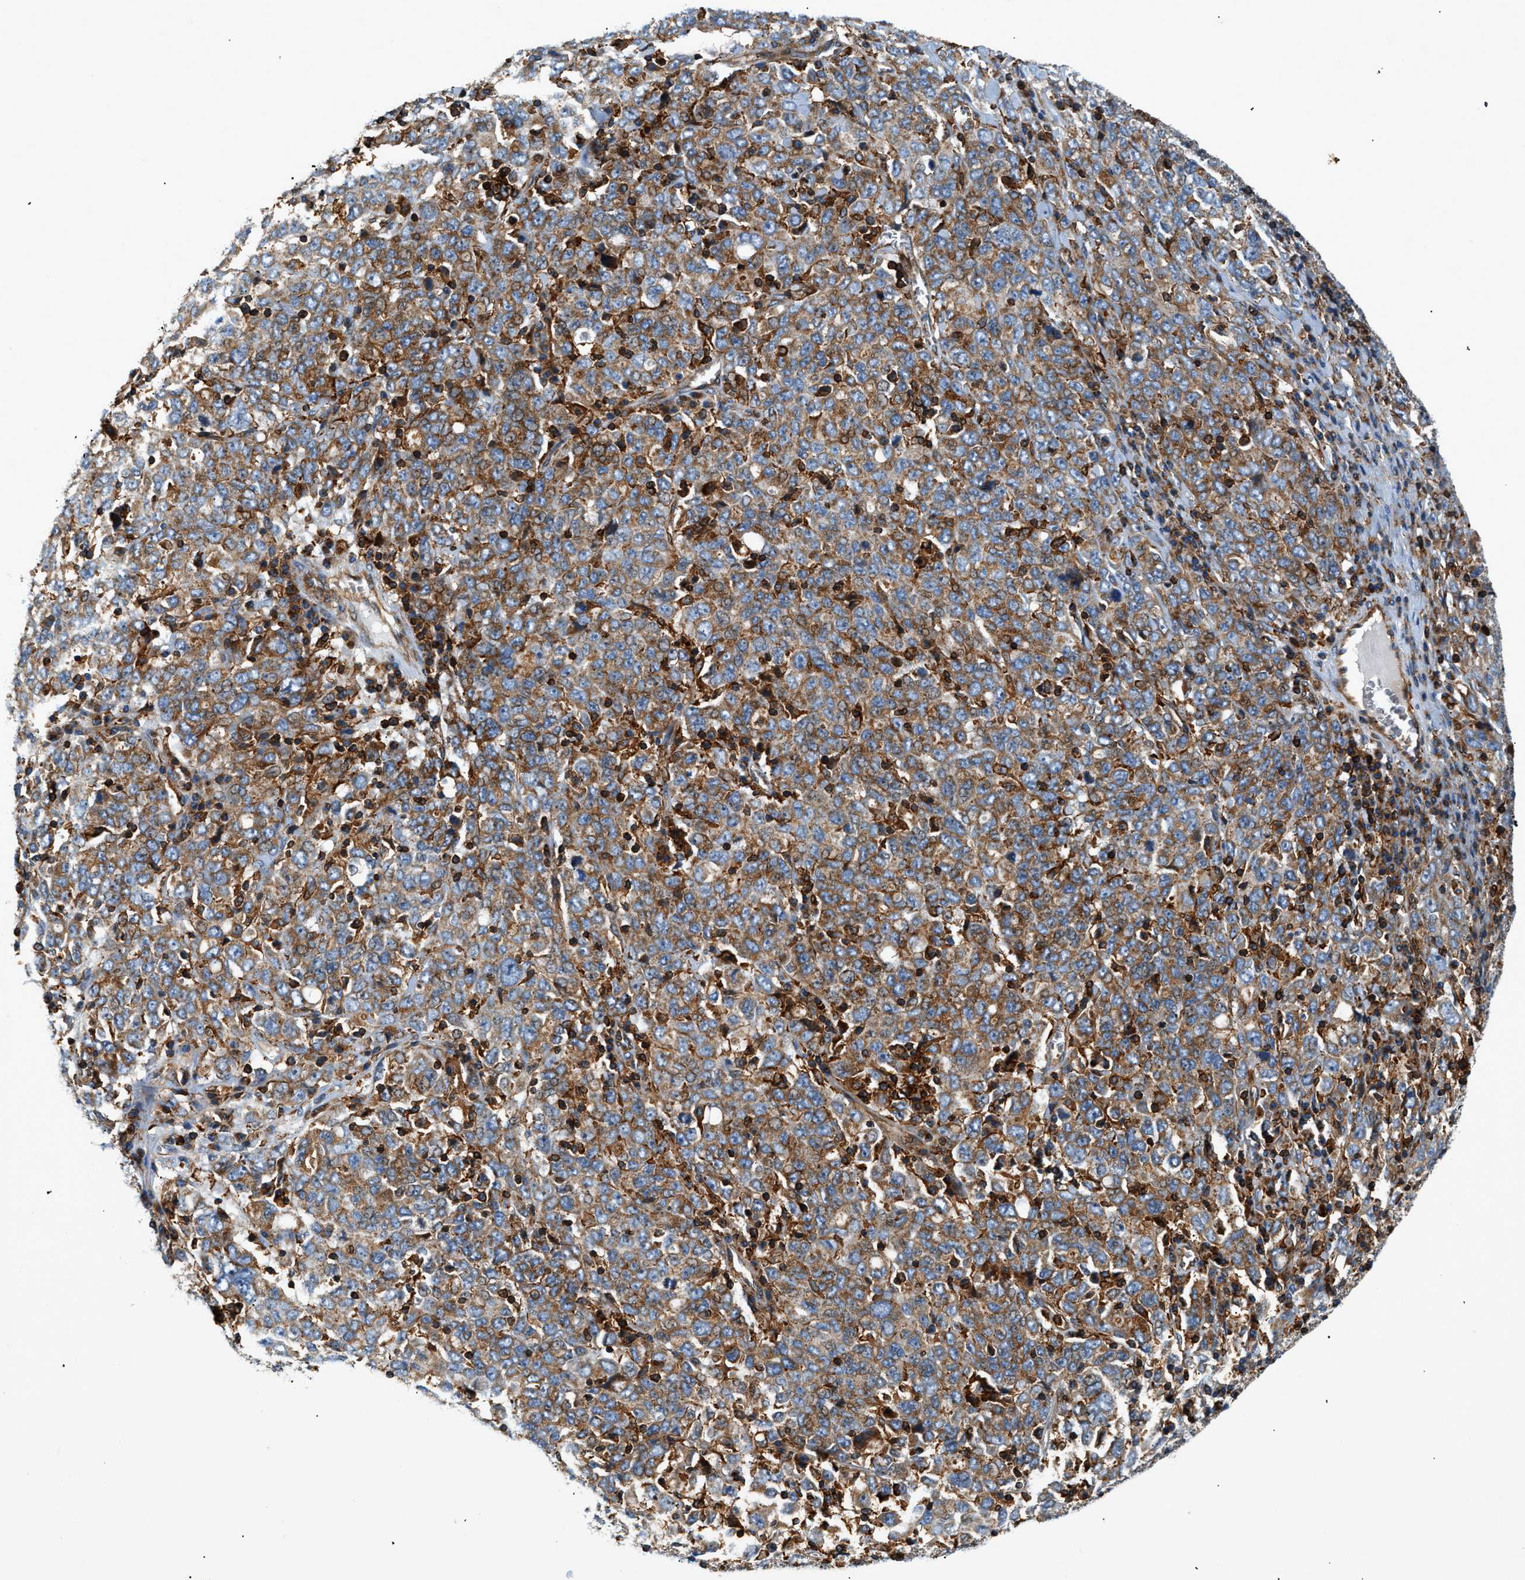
{"staining": {"intensity": "moderate", "quantity": ">75%", "location": "cytoplasmic/membranous"}, "tissue": "ovarian cancer", "cell_type": "Tumor cells", "image_type": "cancer", "snomed": [{"axis": "morphology", "description": "Carcinoma, endometroid"}, {"axis": "topography", "description": "Ovary"}], "caption": "Ovarian cancer stained for a protein reveals moderate cytoplasmic/membranous positivity in tumor cells.", "gene": "DHODH", "patient": {"sex": "female", "age": 62}}